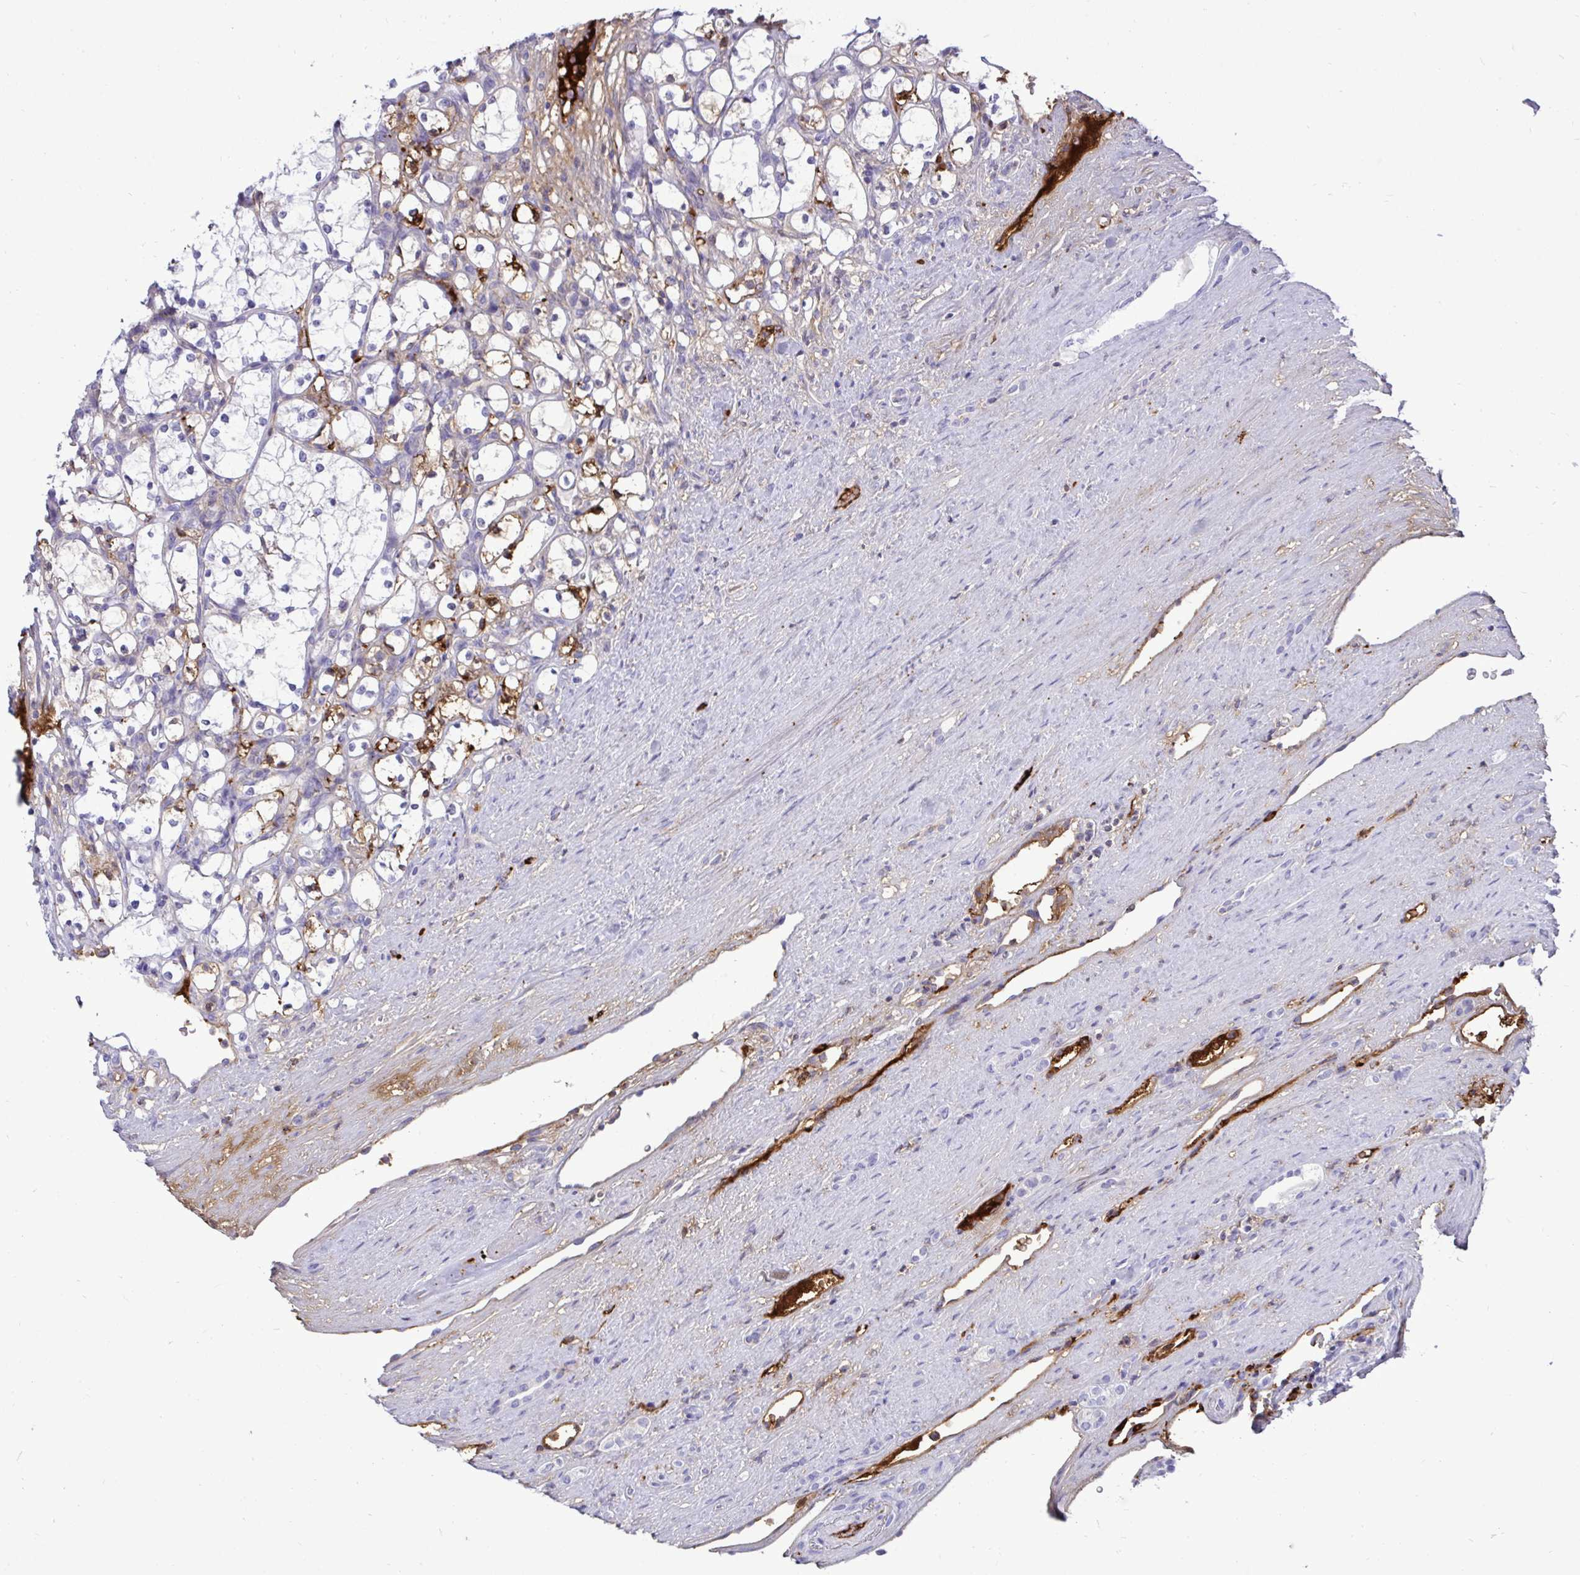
{"staining": {"intensity": "moderate", "quantity": "<25%", "location": "cytoplasmic/membranous"}, "tissue": "renal cancer", "cell_type": "Tumor cells", "image_type": "cancer", "snomed": [{"axis": "morphology", "description": "Adenocarcinoma, NOS"}, {"axis": "topography", "description": "Kidney"}], "caption": "Approximately <25% of tumor cells in human renal adenocarcinoma reveal moderate cytoplasmic/membranous protein positivity as visualized by brown immunohistochemical staining.", "gene": "F2", "patient": {"sex": "female", "age": 69}}